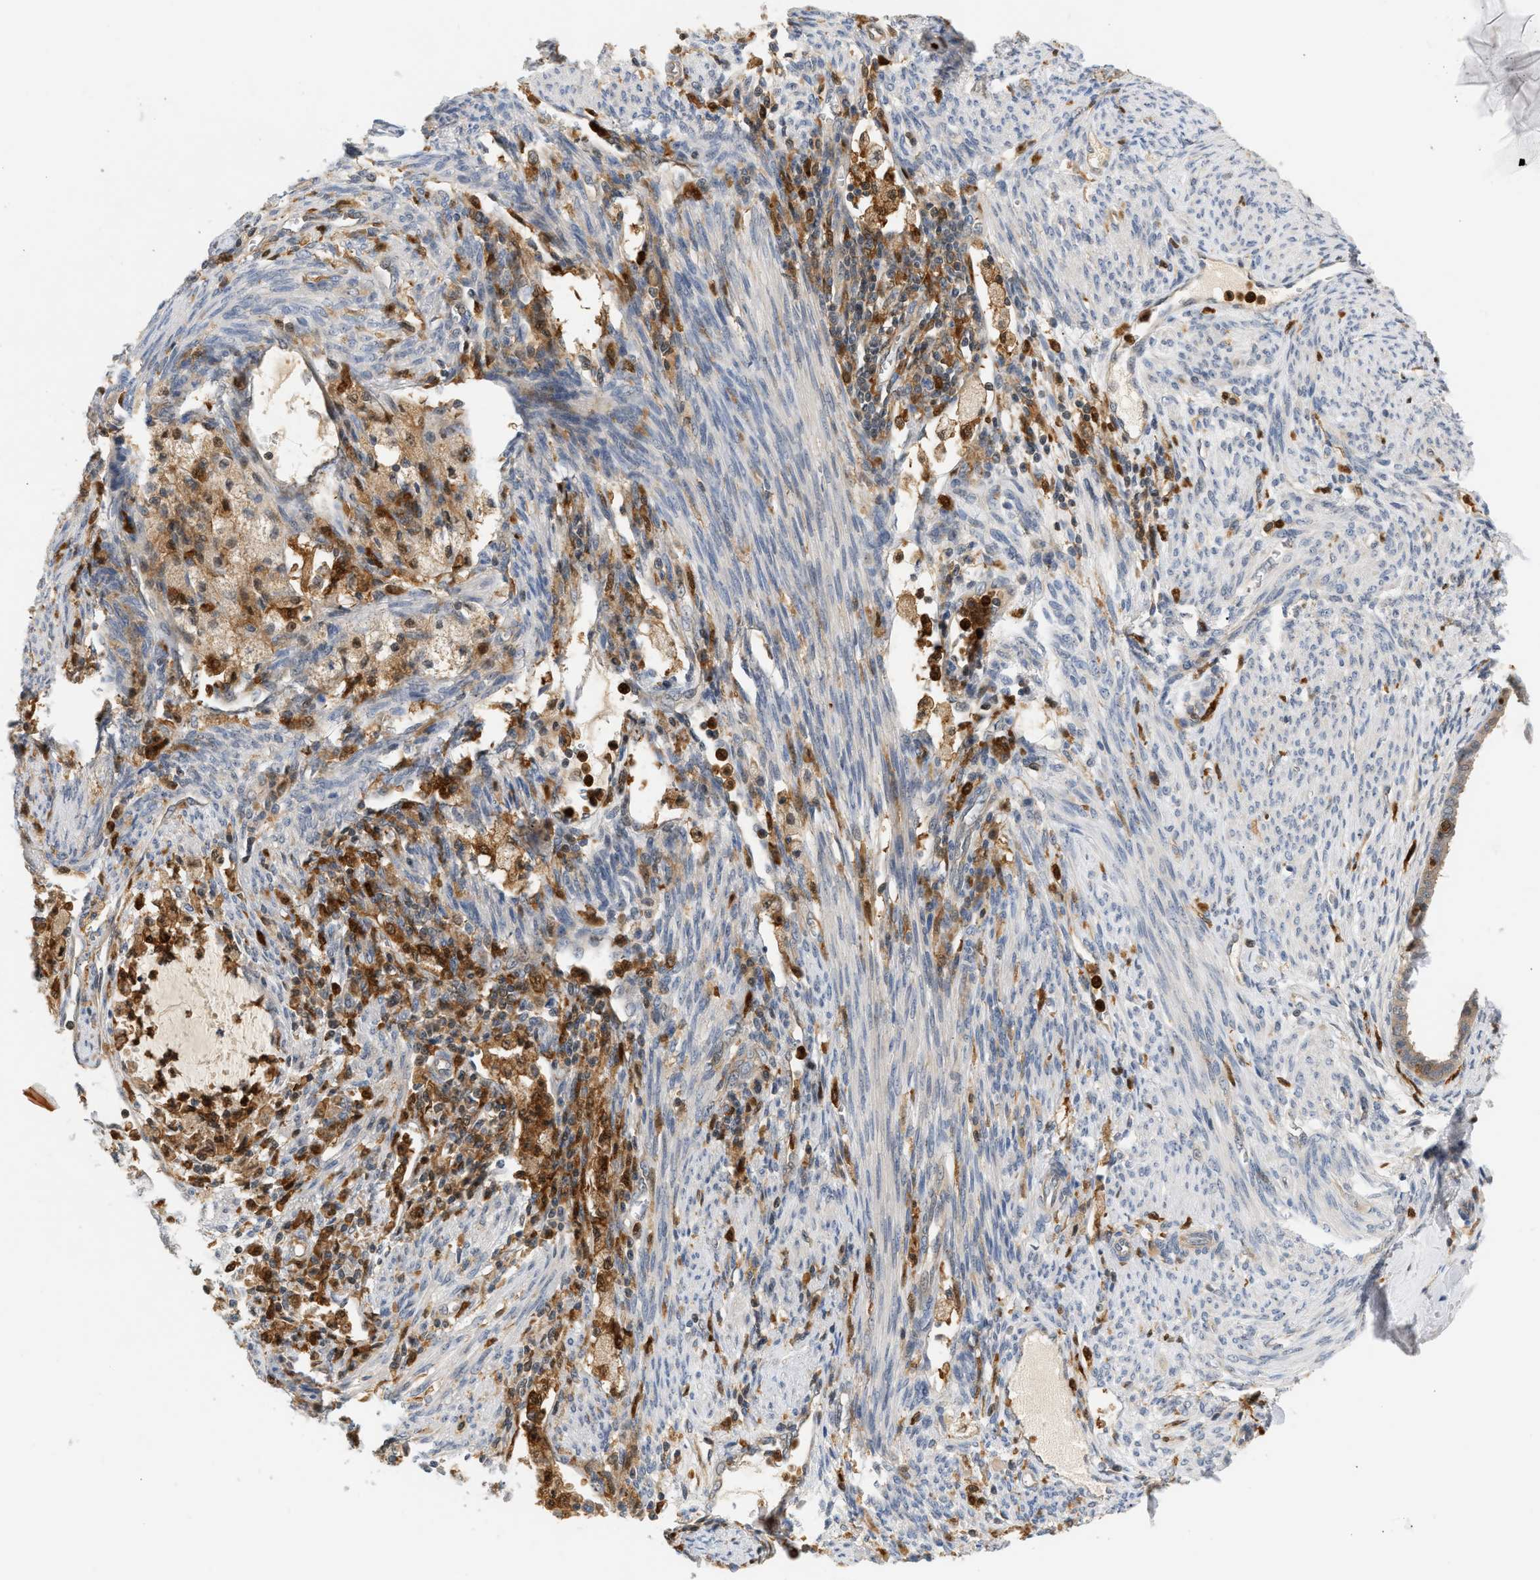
{"staining": {"intensity": "weak", "quantity": "<25%", "location": "cytoplasmic/membranous"}, "tissue": "cervical cancer", "cell_type": "Tumor cells", "image_type": "cancer", "snomed": [{"axis": "morphology", "description": "Normal tissue, NOS"}, {"axis": "morphology", "description": "Adenocarcinoma, NOS"}, {"axis": "topography", "description": "Cervix"}, {"axis": "topography", "description": "Endometrium"}], "caption": "IHC photomicrograph of human adenocarcinoma (cervical) stained for a protein (brown), which exhibits no staining in tumor cells.", "gene": "PYCARD", "patient": {"sex": "female", "age": 86}}